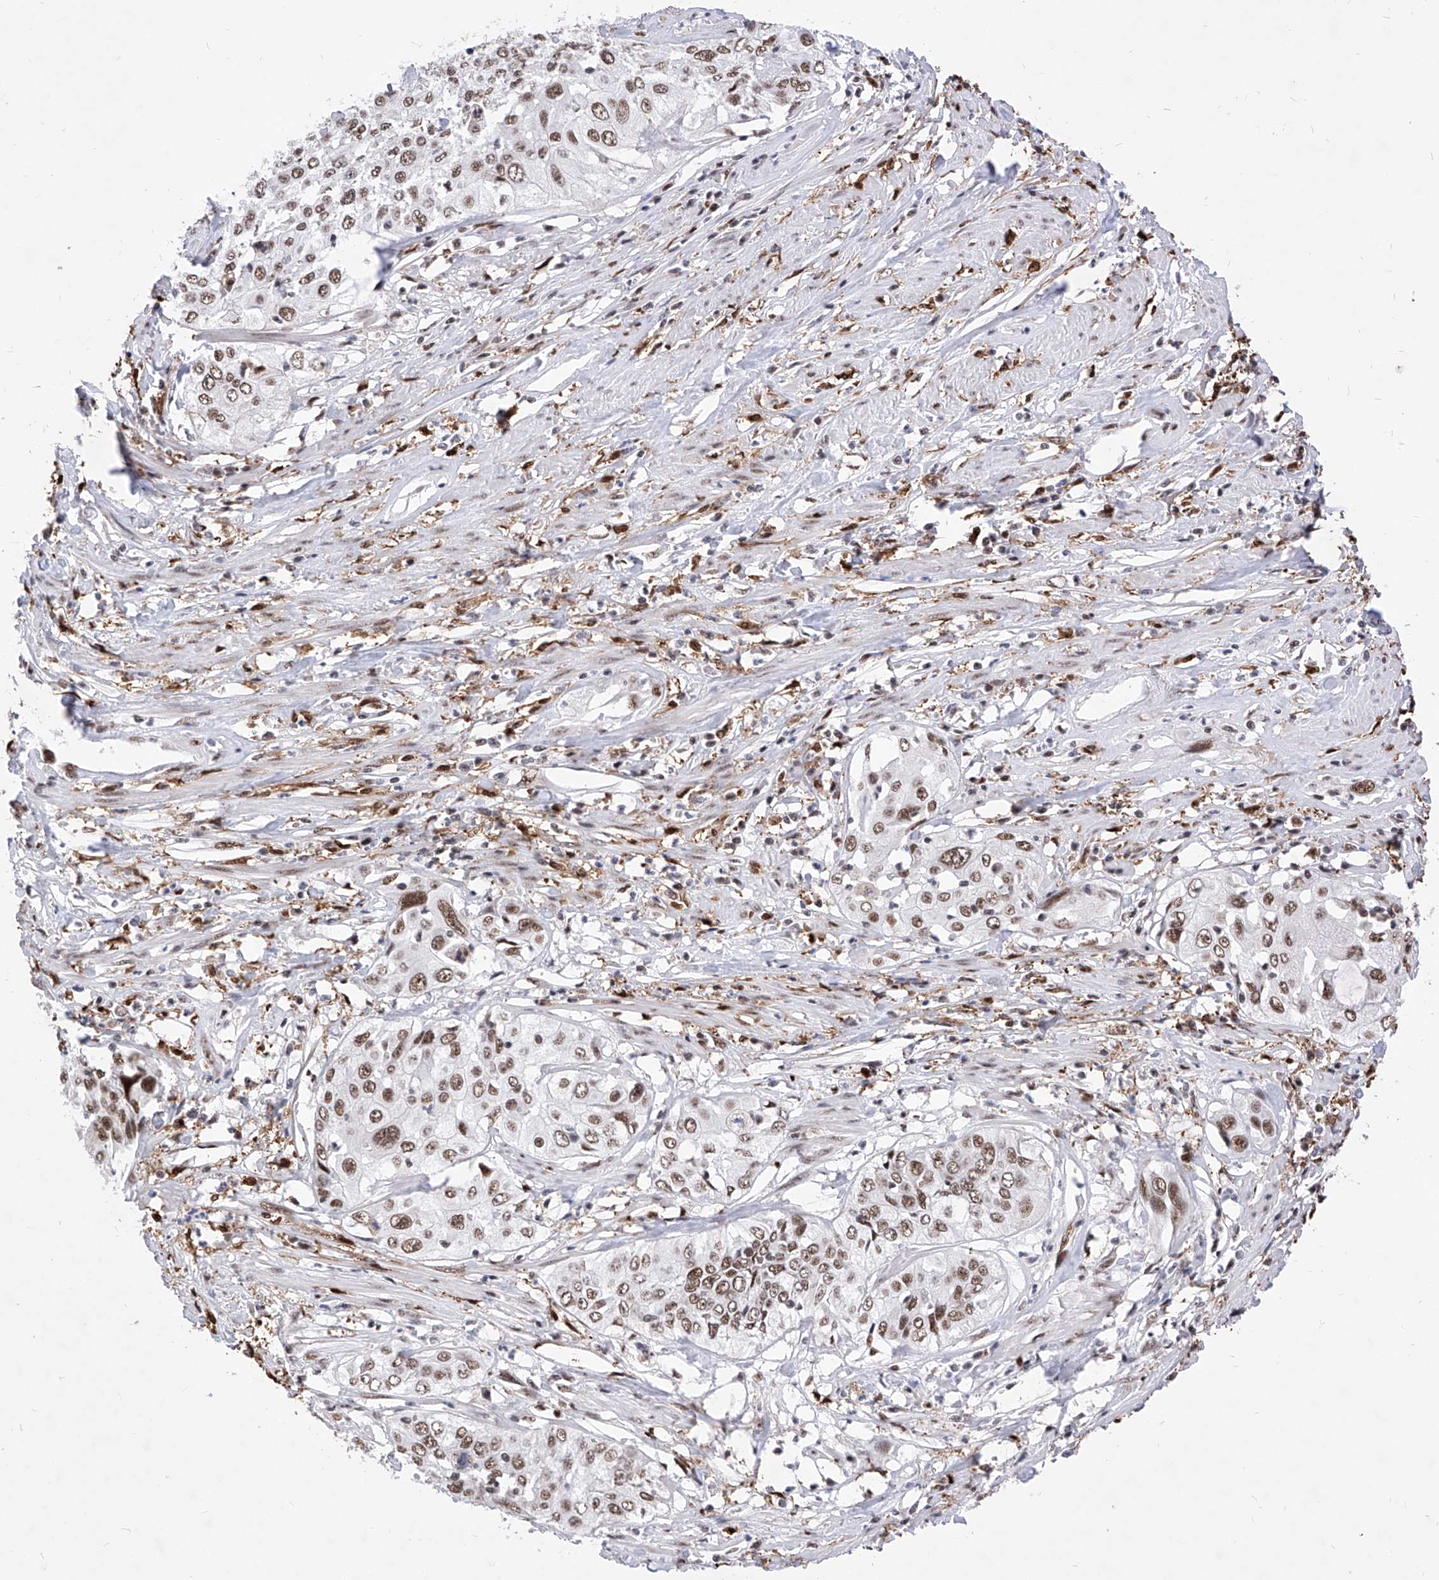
{"staining": {"intensity": "moderate", "quantity": ">75%", "location": "nuclear"}, "tissue": "cervical cancer", "cell_type": "Tumor cells", "image_type": "cancer", "snomed": [{"axis": "morphology", "description": "Squamous cell carcinoma, NOS"}, {"axis": "topography", "description": "Cervix"}], "caption": "This image reveals IHC staining of cervical cancer (squamous cell carcinoma), with medium moderate nuclear positivity in approximately >75% of tumor cells.", "gene": "PHF5A", "patient": {"sex": "female", "age": 31}}